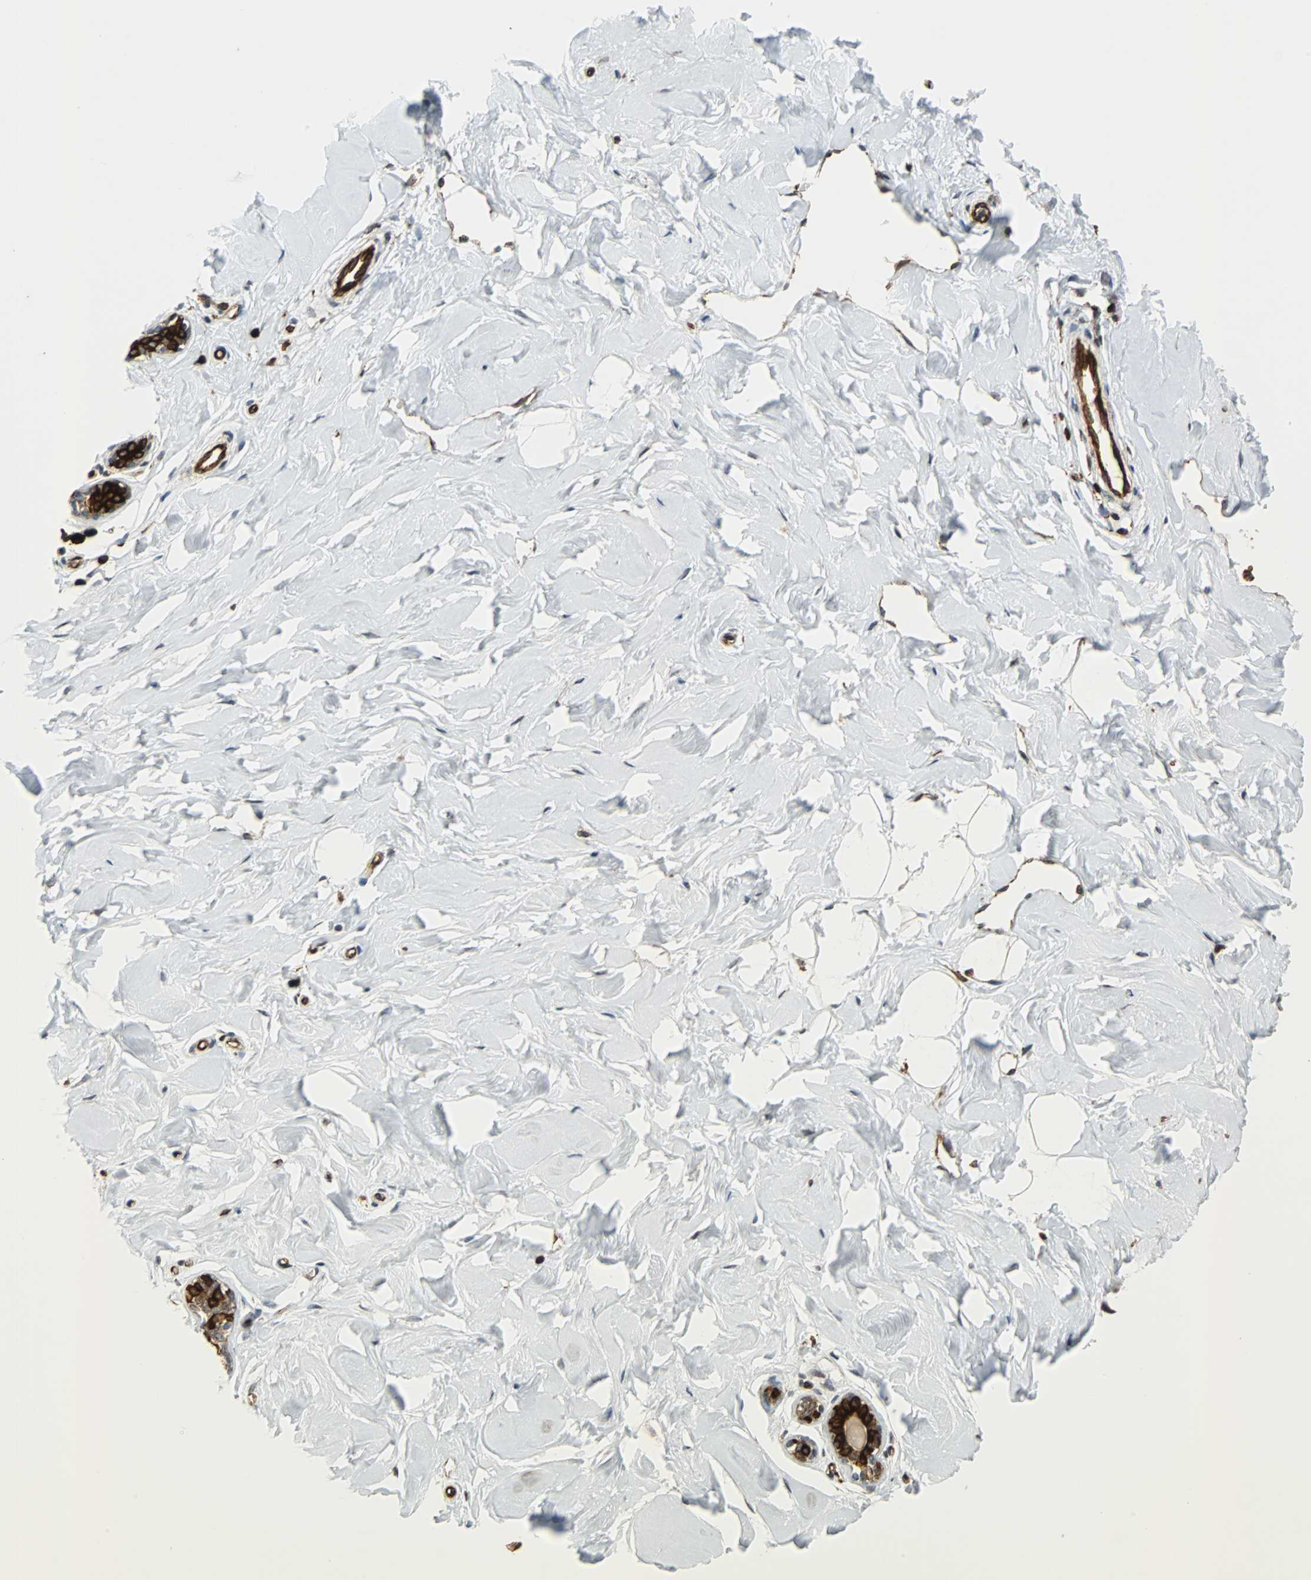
{"staining": {"intensity": "moderate", "quantity": ">75%", "location": "cytoplasmic/membranous"}, "tissue": "breast", "cell_type": "Adipocytes", "image_type": "normal", "snomed": [{"axis": "morphology", "description": "Normal tissue, NOS"}, {"axis": "topography", "description": "Breast"}], "caption": "The immunohistochemical stain labels moderate cytoplasmic/membranous staining in adipocytes of benign breast.", "gene": "TUBA4A", "patient": {"sex": "female", "age": 23}}